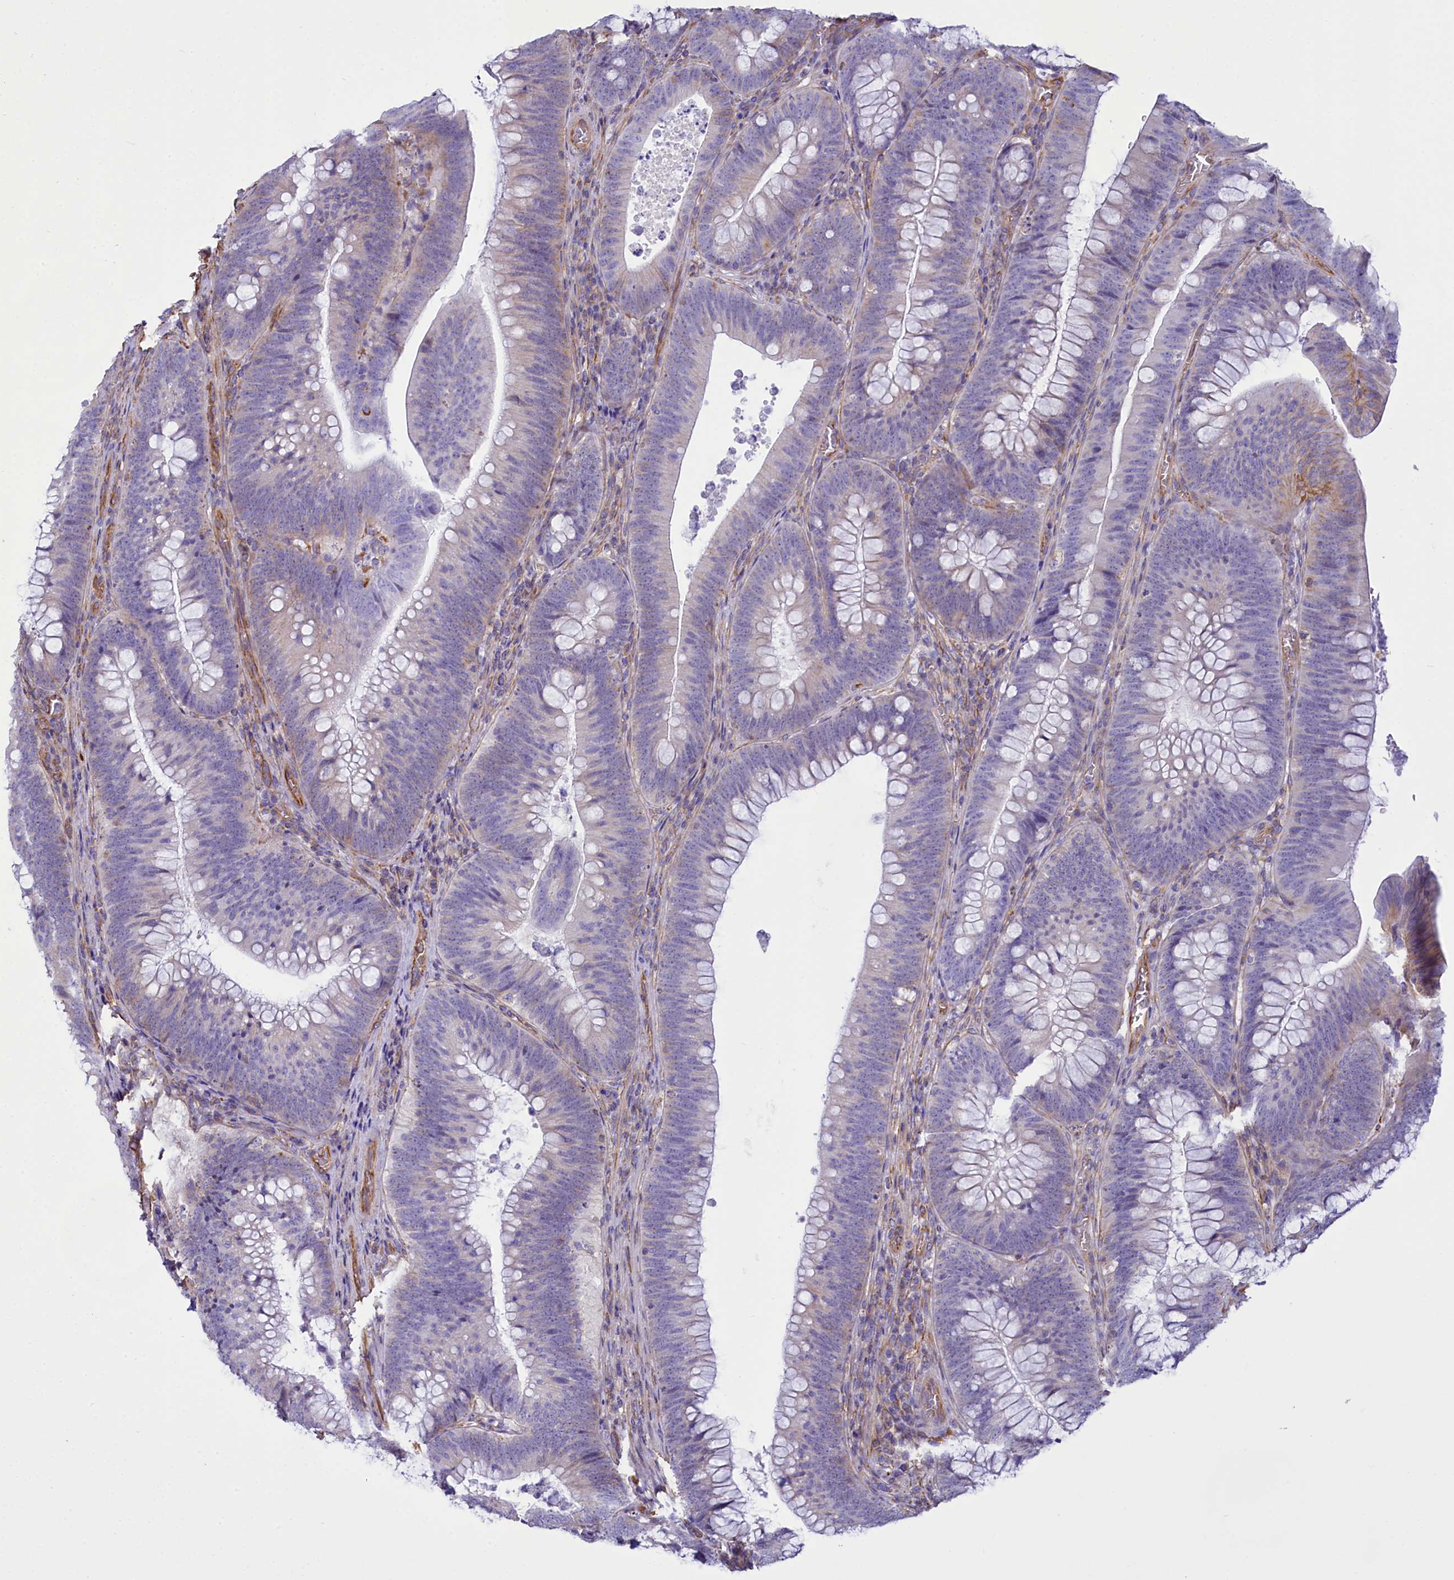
{"staining": {"intensity": "negative", "quantity": "none", "location": "none"}, "tissue": "colorectal cancer", "cell_type": "Tumor cells", "image_type": "cancer", "snomed": [{"axis": "morphology", "description": "Normal tissue, NOS"}, {"axis": "topography", "description": "Colon"}], "caption": "Tumor cells are negative for protein expression in human colorectal cancer. (DAB immunohistochemistry (IHC) visualized using brightfield microscopy, high magnification).", "gene": "CD99", "patient": {"sex": "female", "age": 82}}